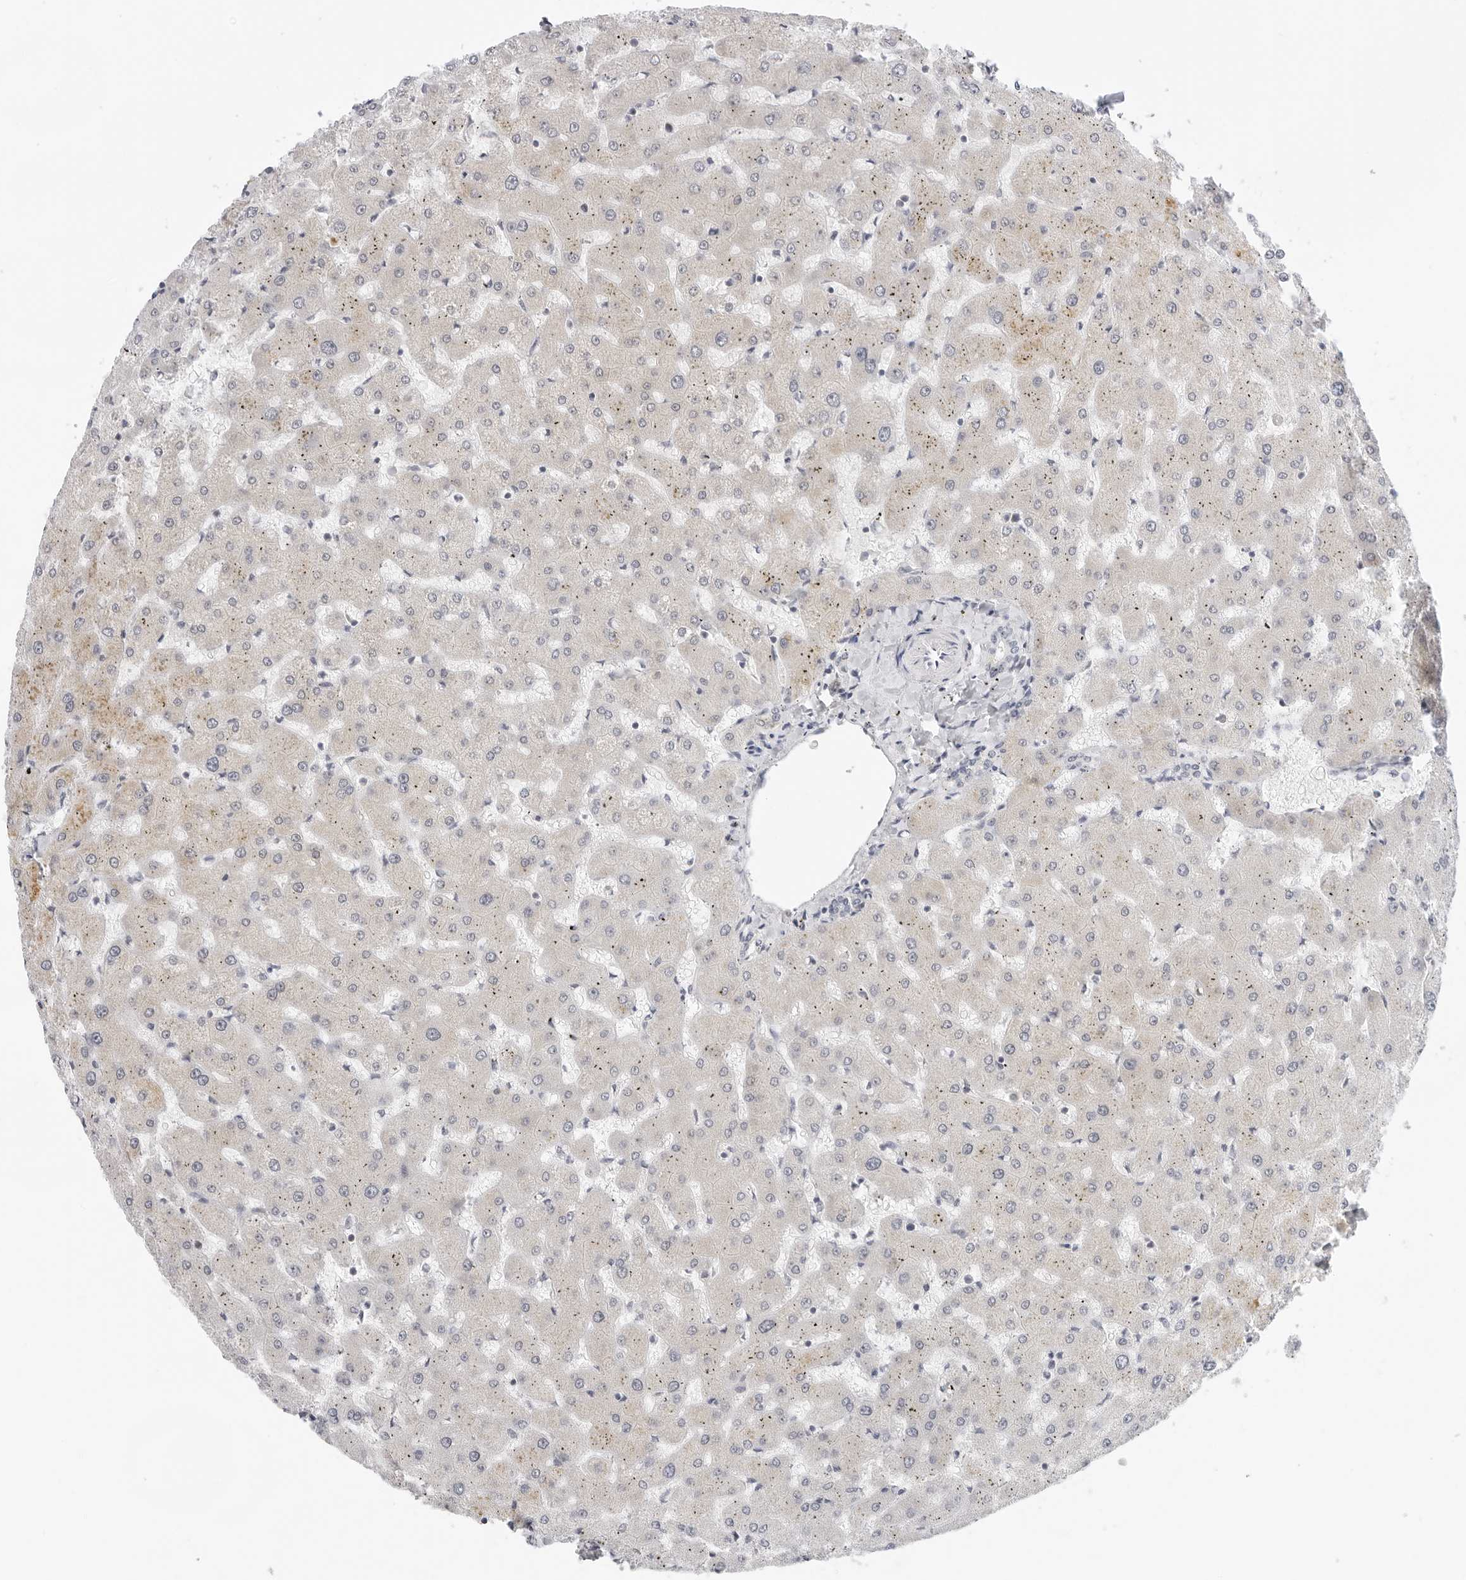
{"staining": {"intensity": "negative", "quantity": "none", "location": "none"}, "tissue": "liver", "cell_type": "Cholangiocytes", "image_type": "normal", "snomed": [{"axis": "morphology", "description": "Normal tissue, NOS"}, {"axis": "topography", "description": "Liver"}], "caption": "IHC of unremarkable liver demonstrates no staining in cholangiocytes.", "gene": "CIART", "patient": {"sex": "female", "age": 63}}